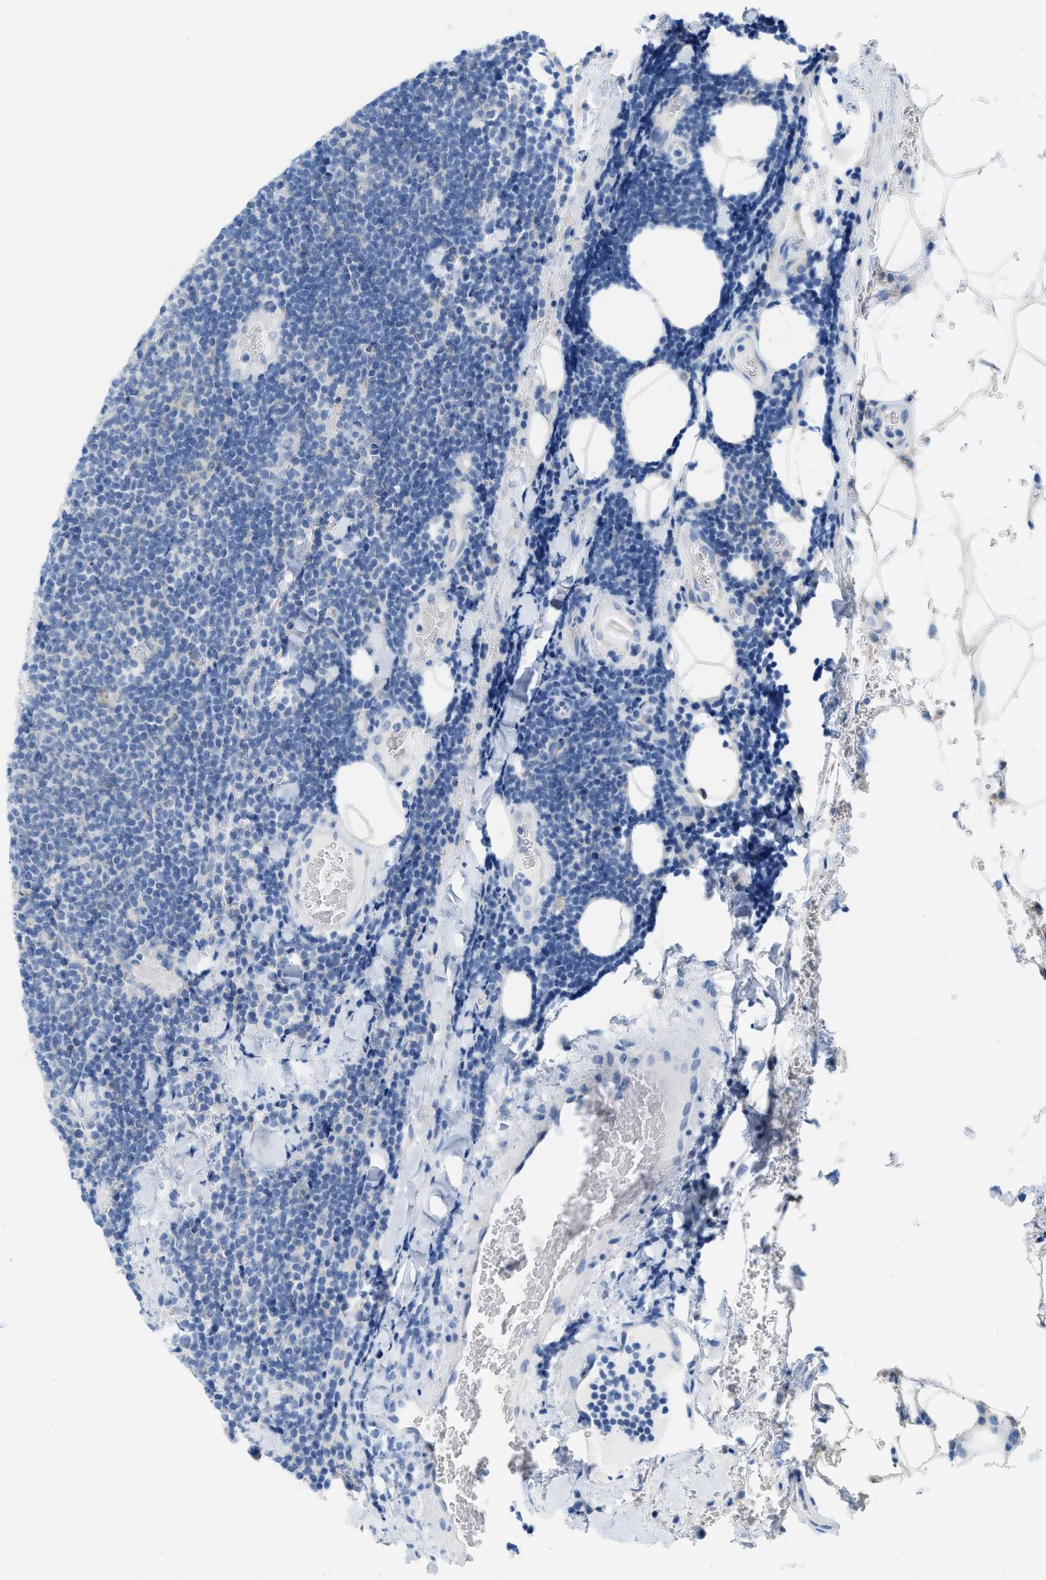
{"staining": {"intensity": "negative", "quantity": "none", "location": "none"}, "tissue": "lymphoma", "cell_type": "Tumor cells", "image_type": "cancer", "snomed": [{"axis": "morphology", "description": "Malignant lymphoma, non-Hodgkin's type, Low grade"}, {"axis": "topography", "description": "Lymph node"}], "caption": "This is a micrograph of IHC staining of malignant lymphoma, non-Hodgkin's type (low-grade), which shows no expression in tumor cells.", "gene": "SLC3A2", "patient": {"sex": "male", "age": 66}}